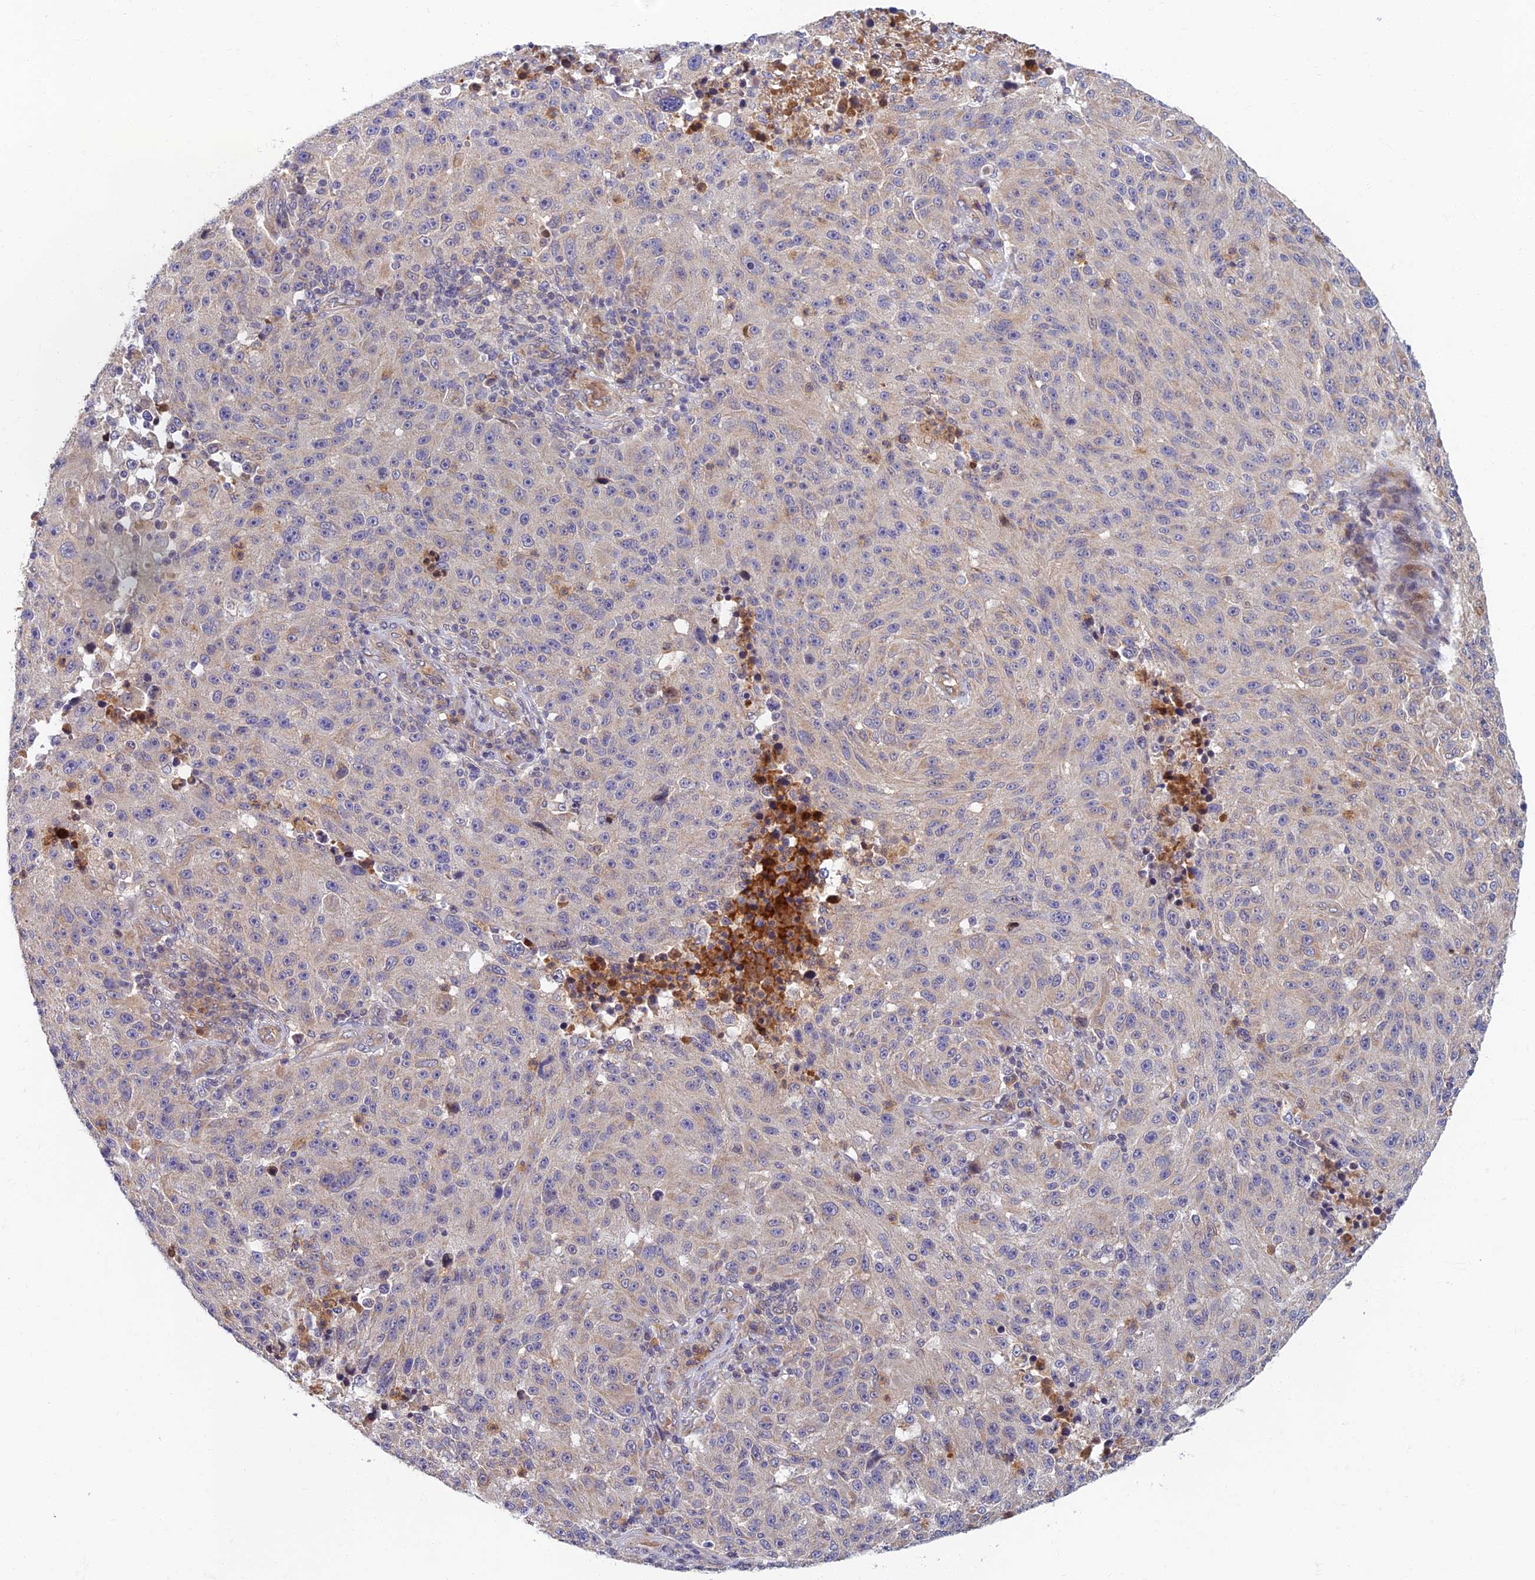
{"staining": {"intensity": "weak", "quantity": "<25%", "location": "cytoplasmic/membranous"}, "tissue": "melanoma", "cell_type": "Tumor cells", "image_type": "cancer", "snomed": [{"axis": "morphology", "description": "Malignant melanoma, NOS"}, {"axis": "topography", "description": "Skin"}], "caption": "Immunohistochemistry (IHC) histopathology image of human malignant melanoma stained for a protein (brown), which demonstrates no positivity in tumor cells.", "gene": "SOGA1", "patient": {"sex": "male", "age": 53}}